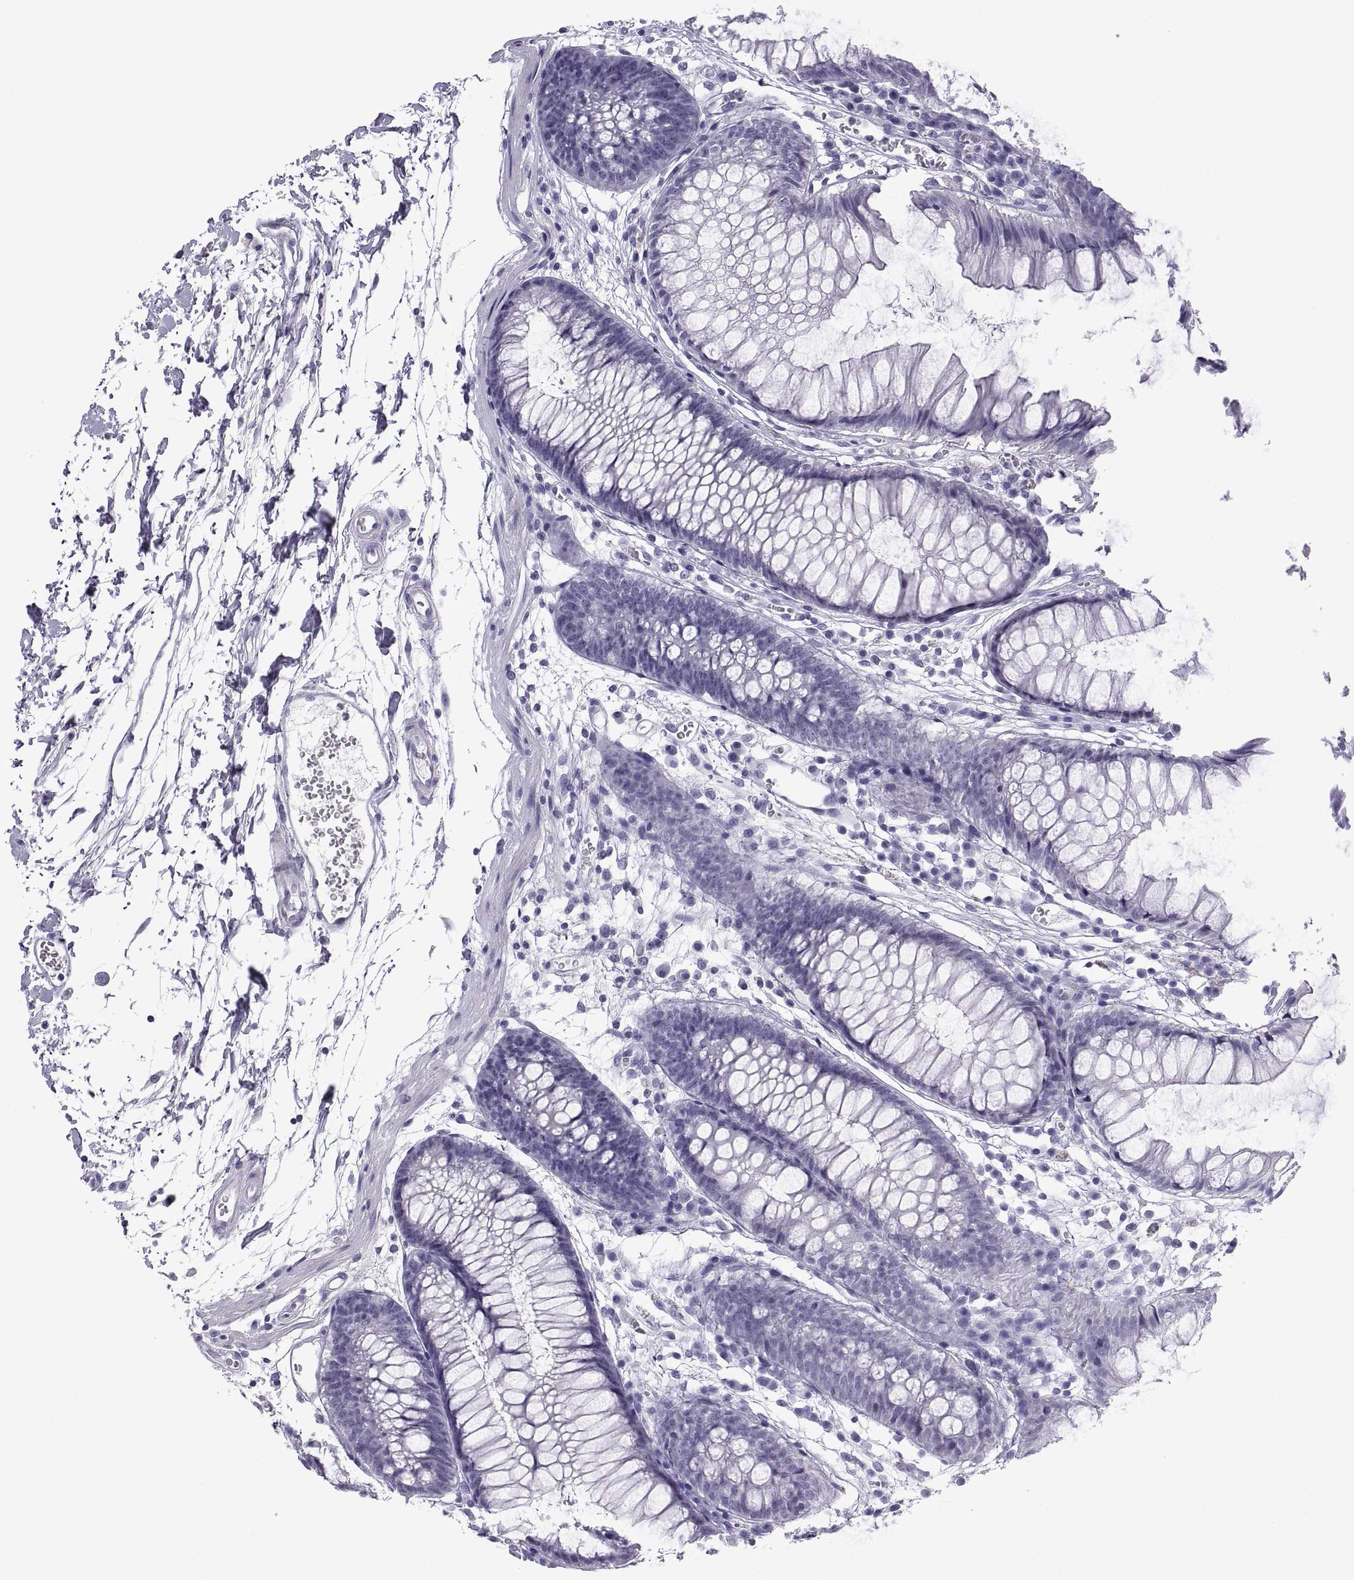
{"staining": {"intensity": "negative", "quantity": "none", "location": "none"}, "tissue": "colon", "cell_type": "Endothelial cells", "image_type": "normal", "snomed": [{"axis": "morphology", "description": "Normal tissue, NOS"}, {"axis": "morphology", "description": "Adenocarcinoma, NOS"}, {"axis": "topography", "description": "Colon"}], "caption": "Endothelial cells show no significant positivity in benign colon. (Brightfield microscopy of DAB immunohistochemistry (IHC) at high magnification).", "gene": "C3orf22", "patient": {"sex": "male", "age": 65}}